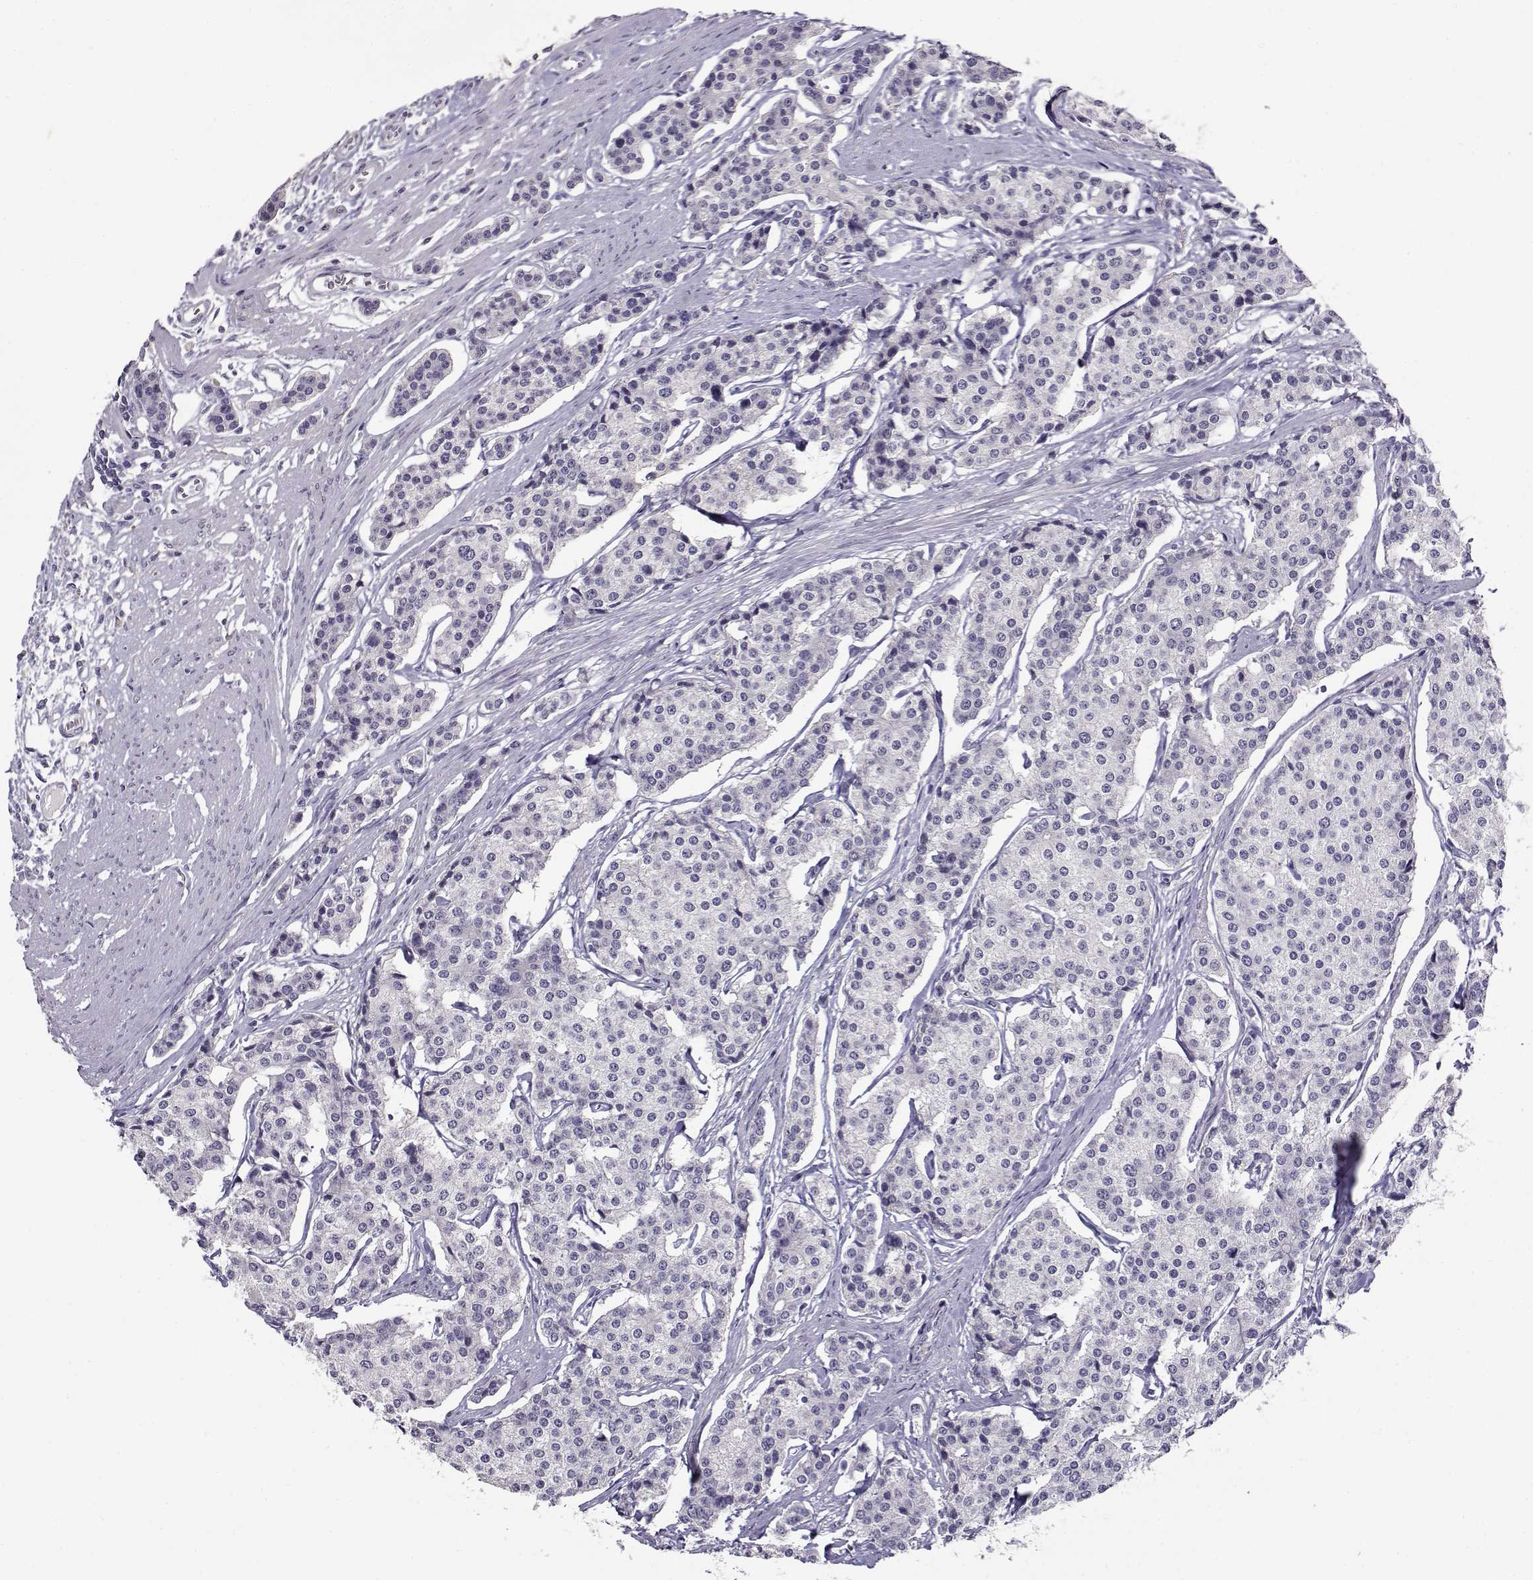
{"staining": {"intensity": "negative", "quantity": "none", "location": "none"}, "tissue": "carcinoid", "cell_type": "Tumor cells", "image_type": "cancer", "snomed": [{"axis": "morphology", "description": "Carcinoid, malignant, NOS"}, {"axis": "topography", "description": "Small intestine"}], "caption": "There is no significant positivity in tumor cells of carcinoid. (Stains: DAB immunohistochemistry (IHC) with hematoxylin counter stain, Microscopy: brightfield microscopy at high magnification).", "gene": "RHOXF2", "patient": {"sex": "female", "age": 65}}